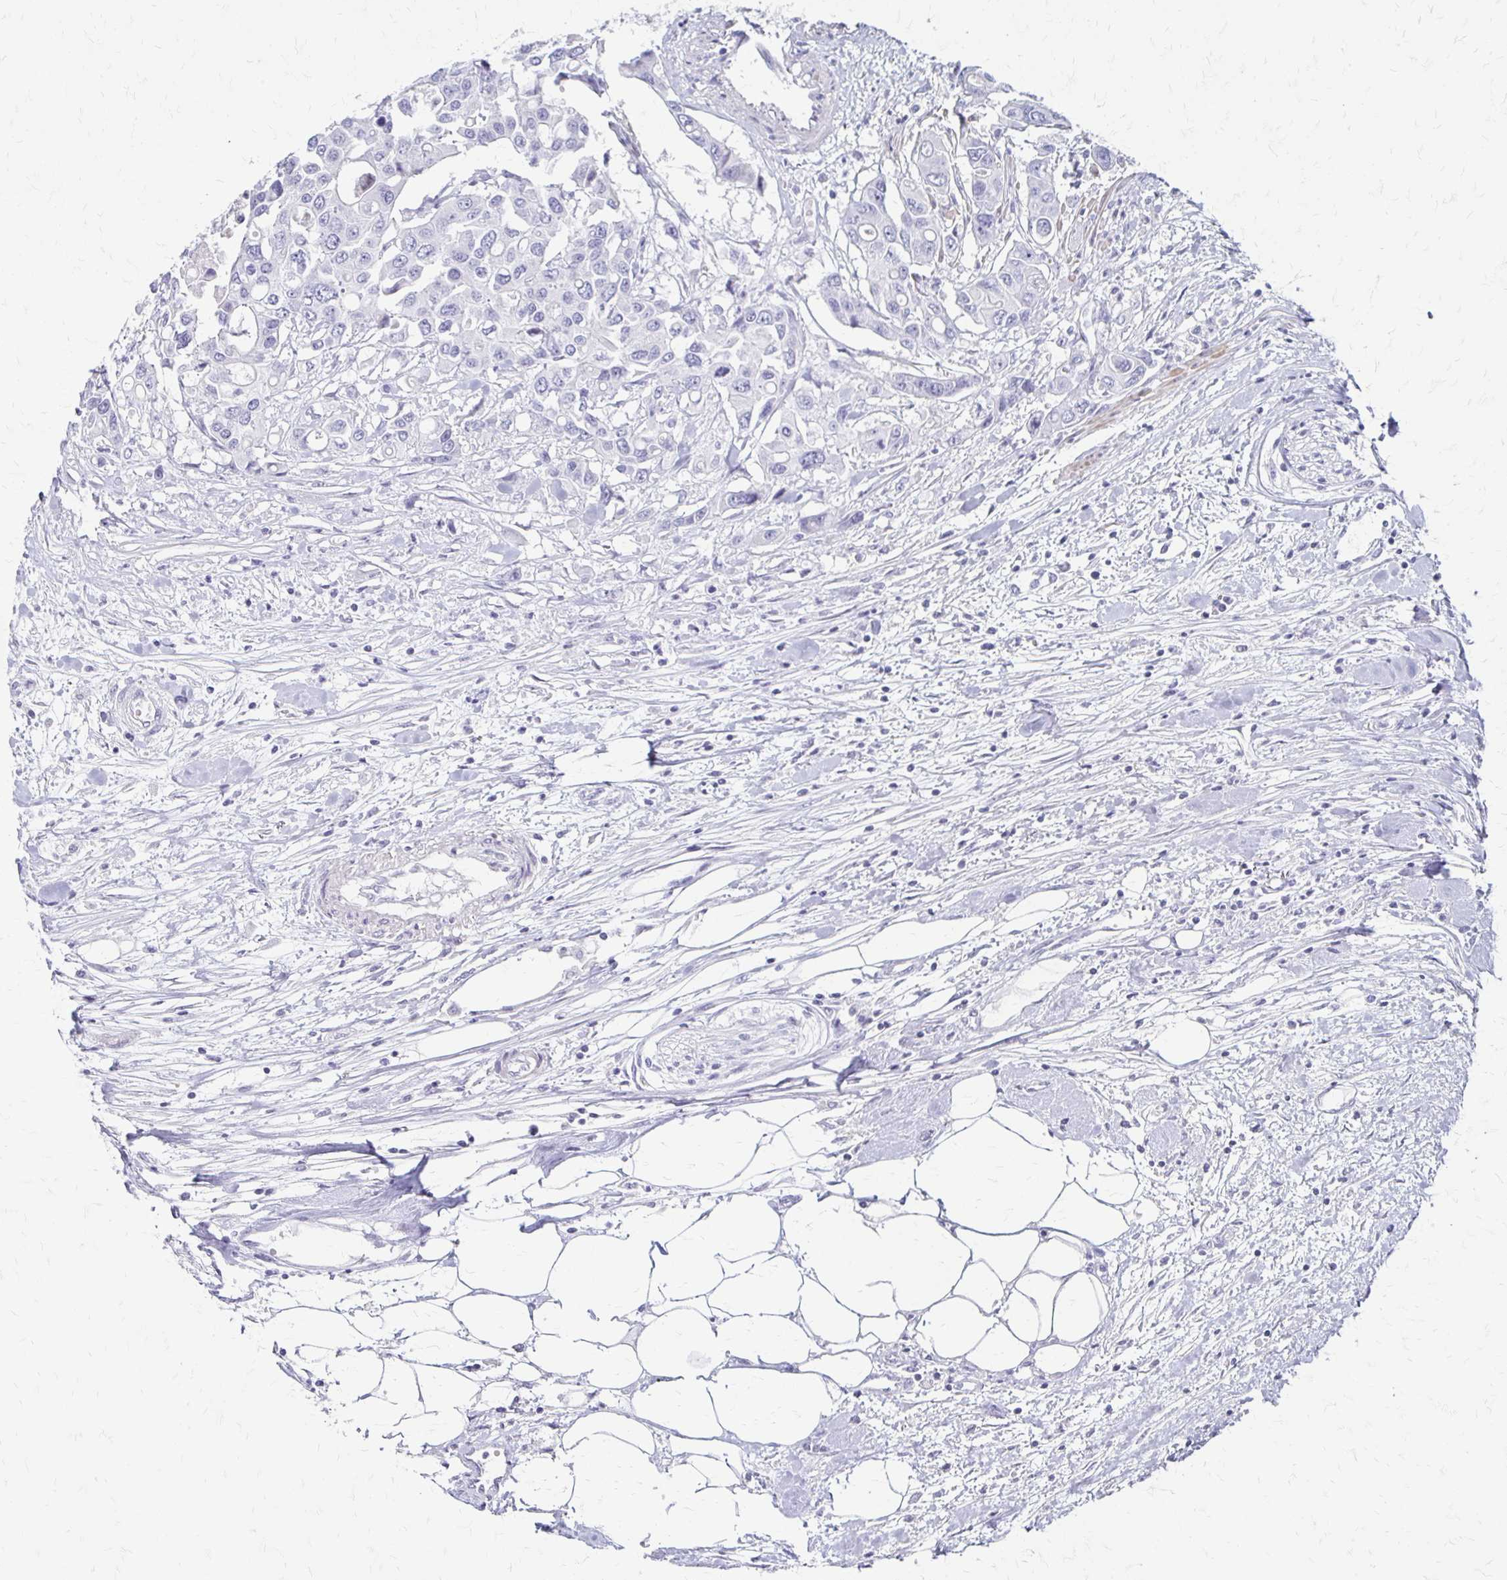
{"staining": {"intensity": "negative", "quantity": "none", "location": "none"}, "tissue": "colorectal cancer", "cell_type": "Tumor cells", "image_type": "cancer", "snomed": [{"axis": "morphology", "description": "Adenocarcinoma, NOS"}, {"axis": "topography", "description": "Colon"}], "caption": "Immunohistochemistry of human colorectal cancer demonstrates no expression in tumor cells.", "gene": "IVL", "patient": {"sex": "male", "age": 77}}